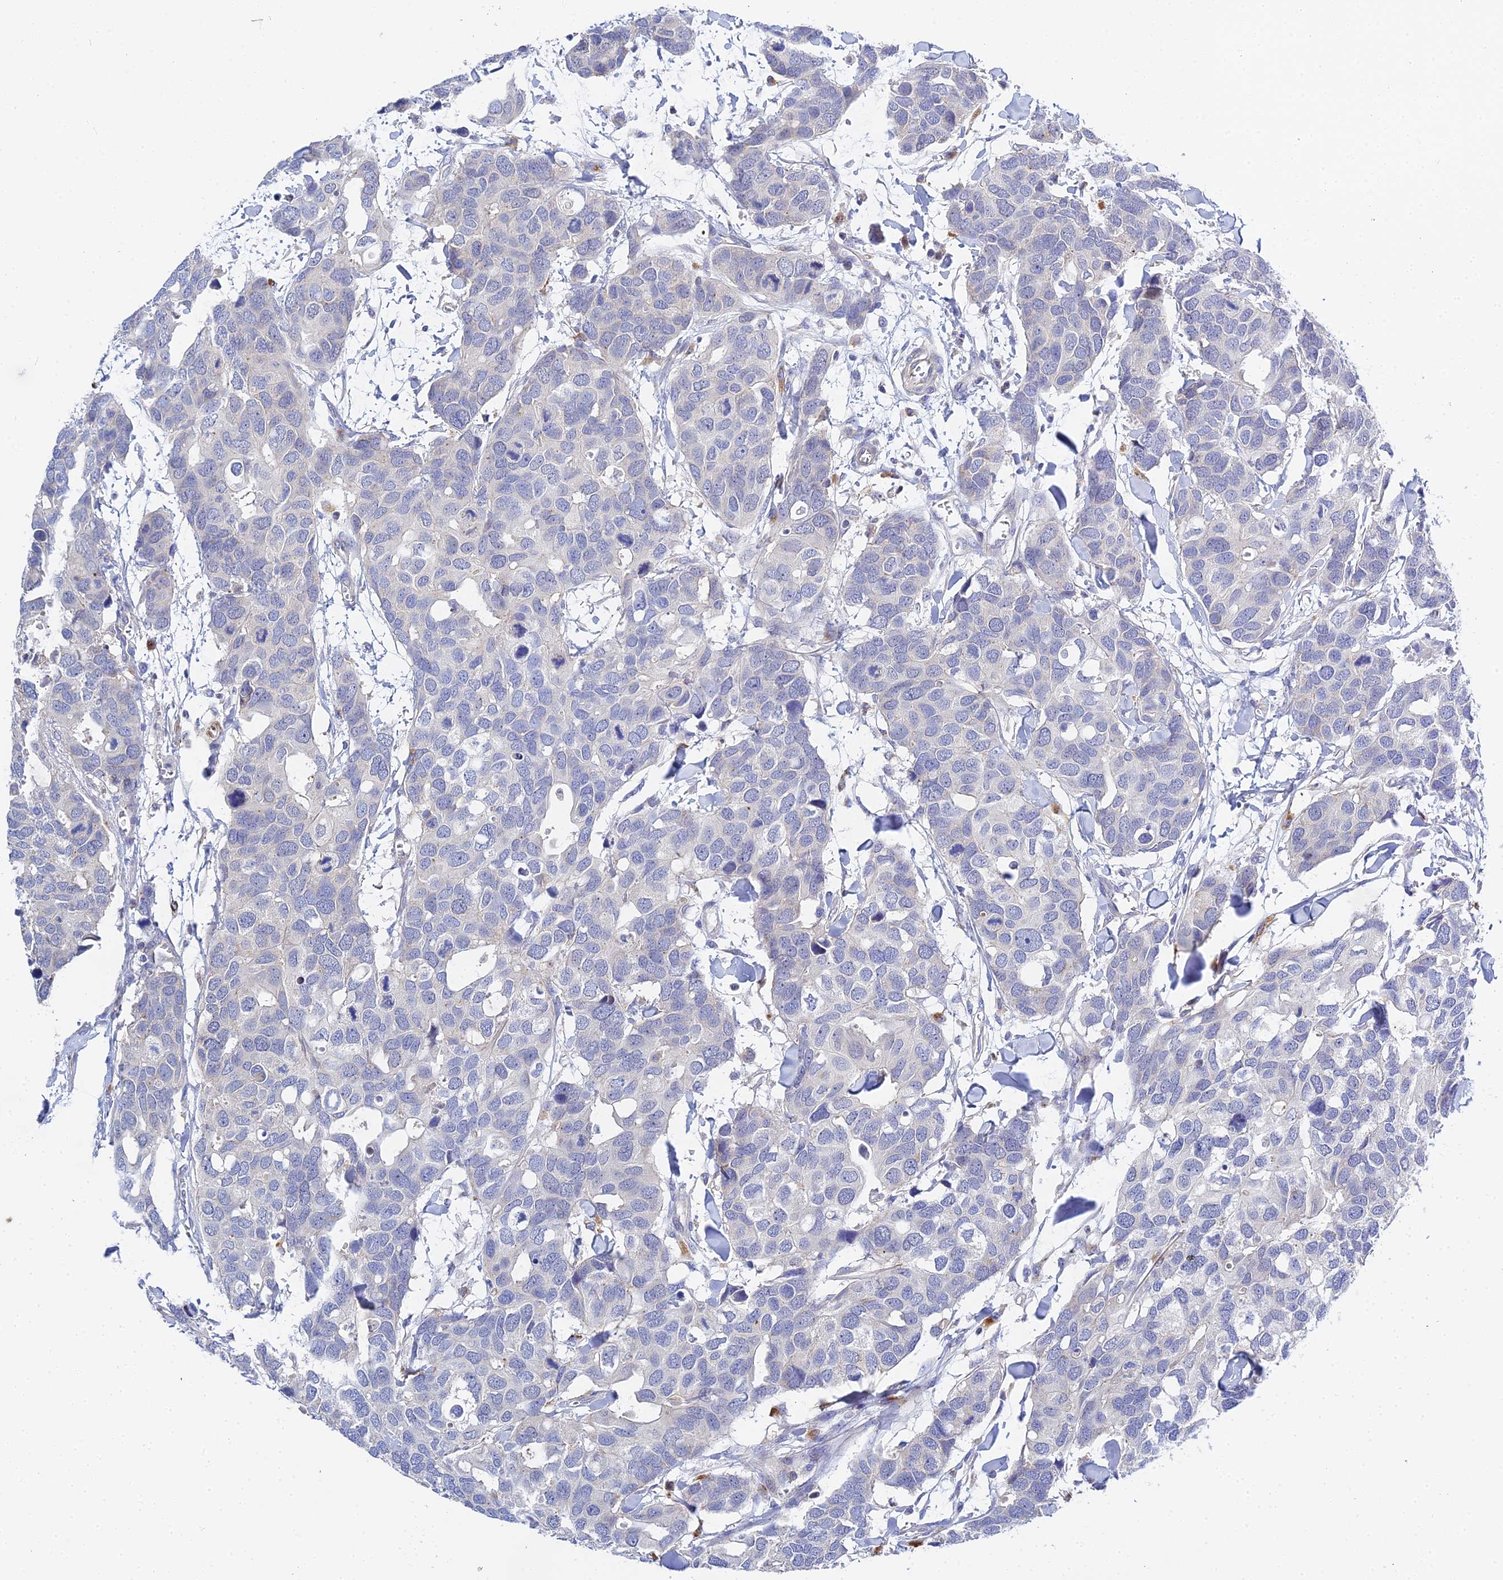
{"staining": {"intensity": "negative", "quantity": "none", "location": "none"}, "tissue": "breast cancer", "cell_type": "Tumor cells", "image_type": "cancer", "snomed": [{"axis": "morphology", "description": "Duct carcinoma"}, {"axis": "topography", "description": "Breast"}], "caption": "Histopathology image shows no protein positivity in tumor cells of breast intraductal carcinoma tissue. (Stains: DAB immunohistochemistry (IHC) with hematoxylin counter stain, Microscopy: brightfield microscopy at high magnification).", "gene": "APOBEC3H", "patient": {"sex": "female", "age": 83}}